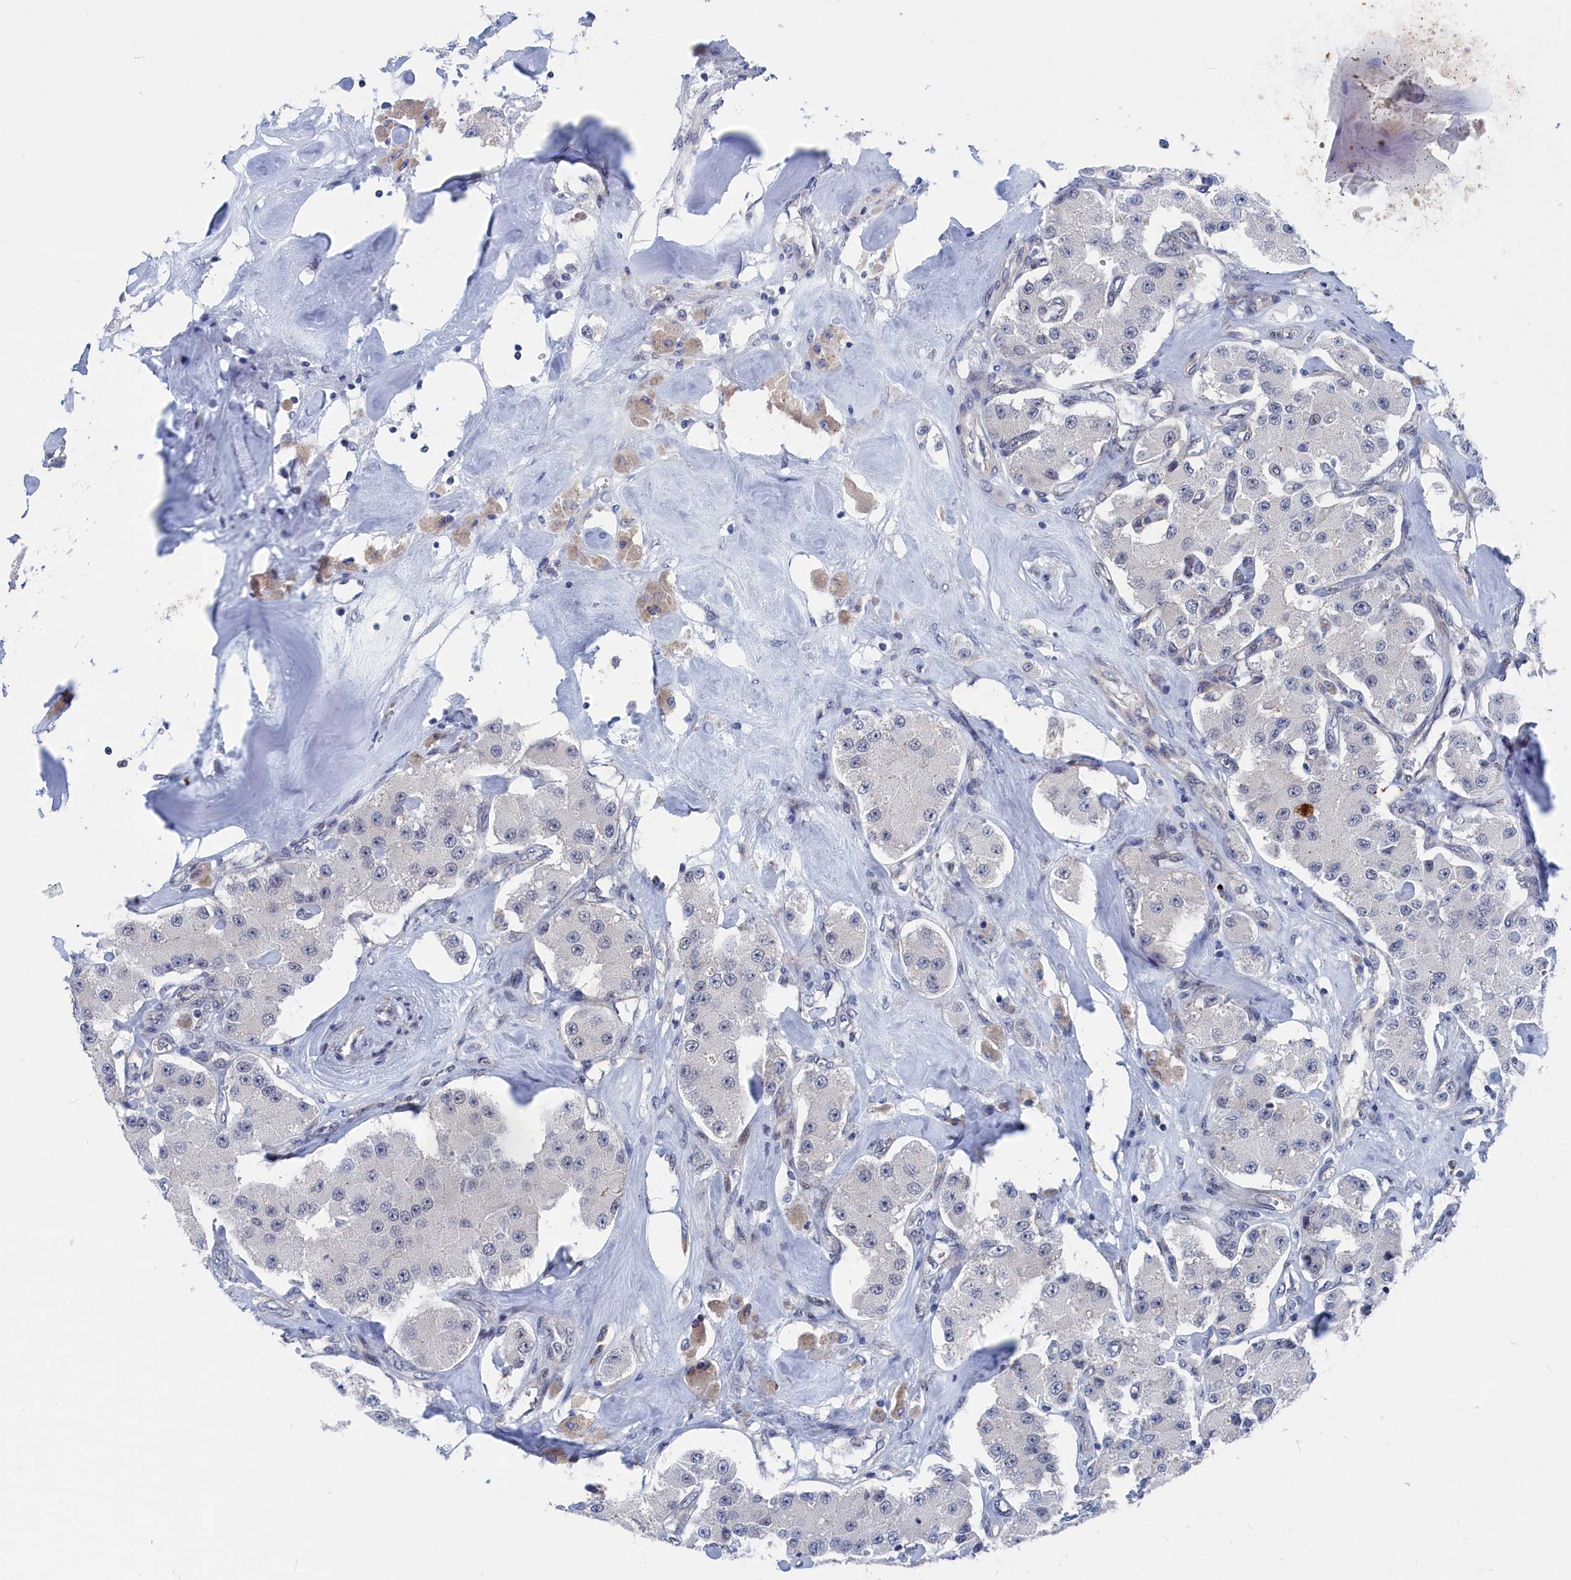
{"staining": {"intensity": "negative", "quantity": "none", "location": "none"}, "tissue": "carcinoid", "cell_type": "Tumor cells", "image_type": "cancer", "snomed": [{"axis": "morphology", "description": "Carcinoid, malignant, NOS"}, {"axis": "topography", "description": "Pancreas"}], "caption": "The IHC histopathology image has no significant expression in tumor cells of malignant carcinoid tissue.", "gene": "MARCHF3", "patient": {"sex": "male", "age": 41}}